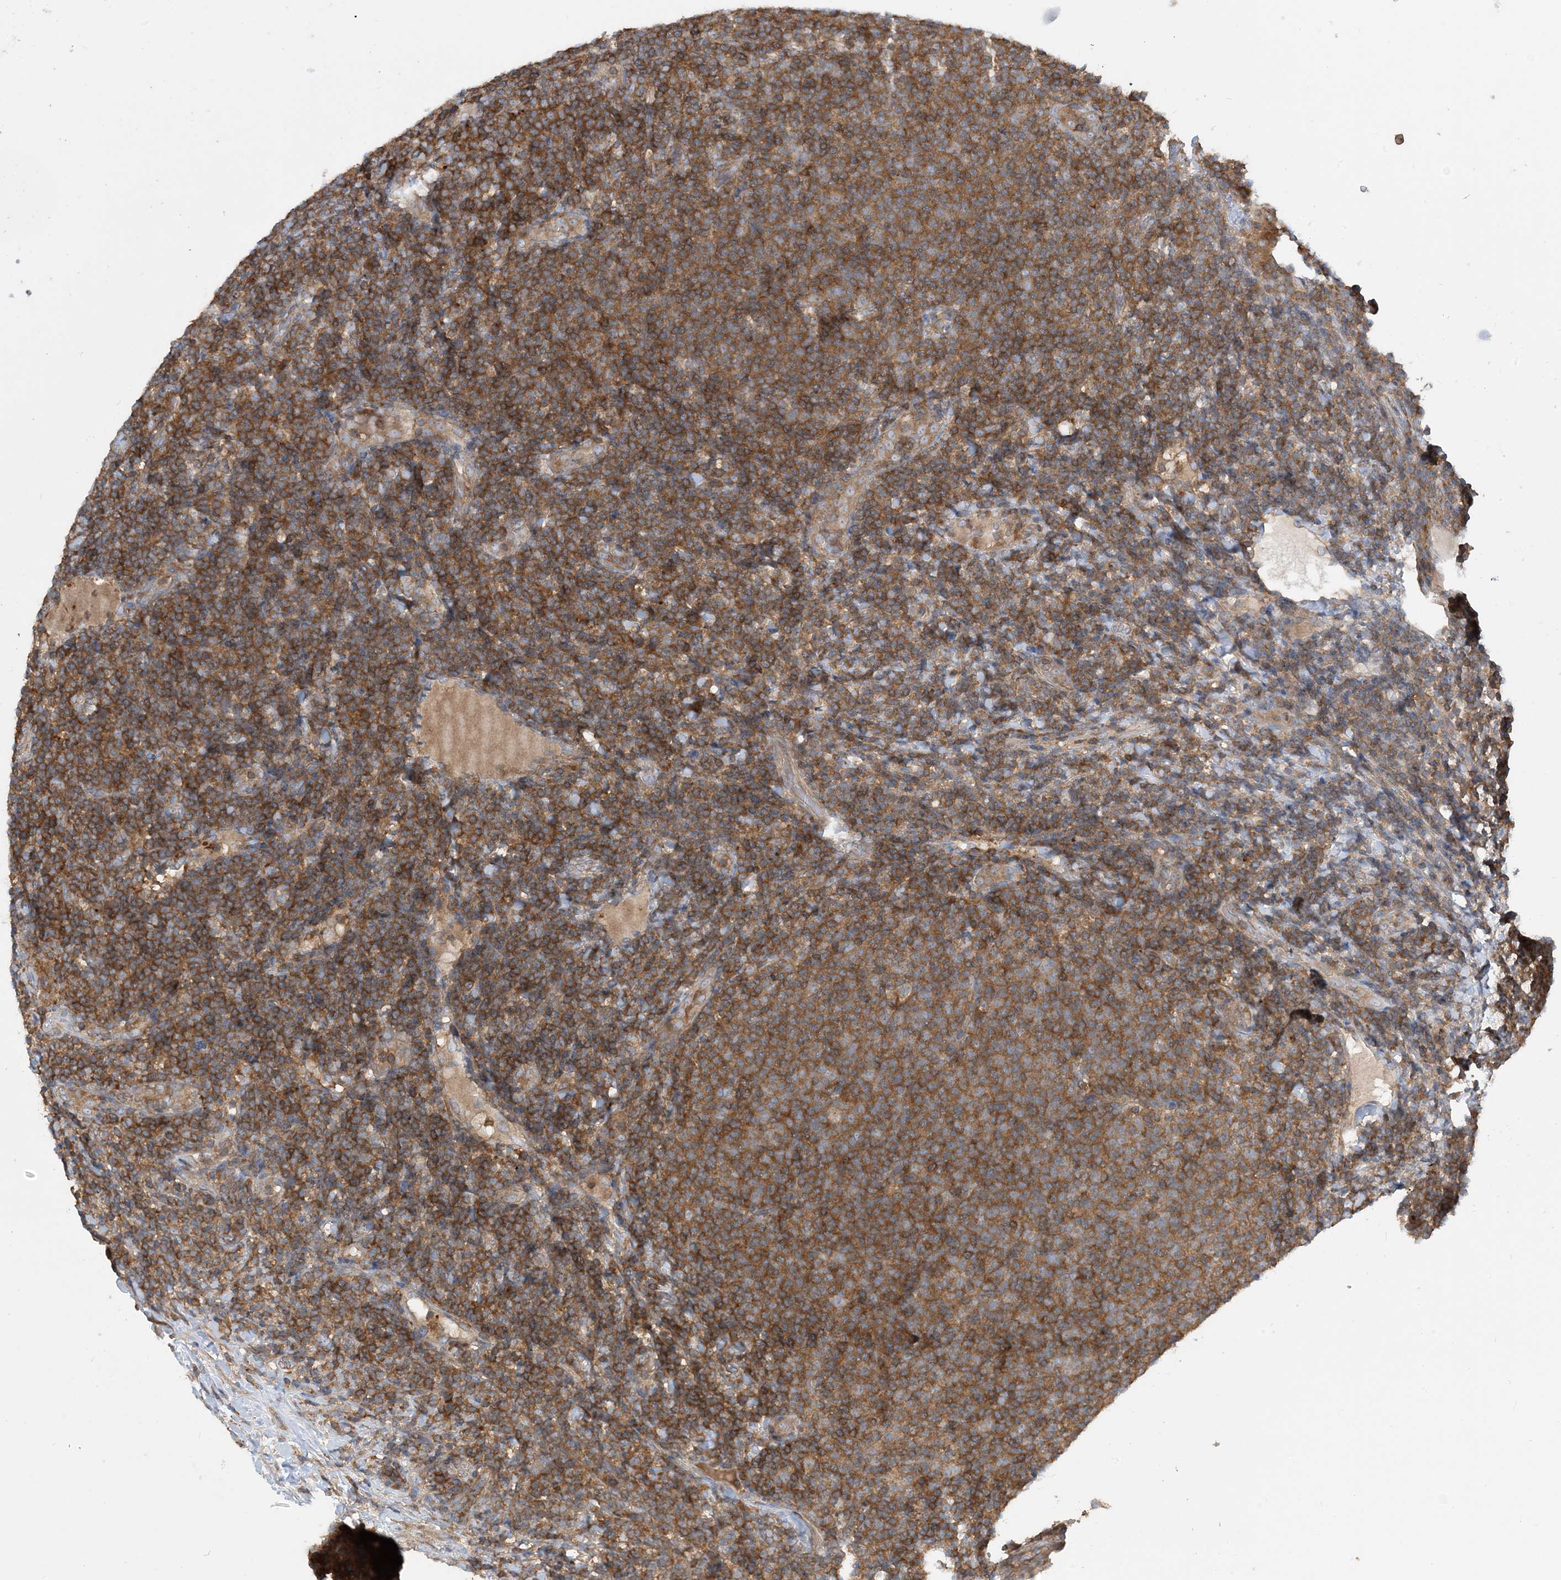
{"staining": {"intensity": "moderate", "quantity": ">75%", "location": "cytoplasmic/membranous"}, "tissue": "lymphoma", "cell_type": "Tumor cells", "image_type": "cancer", "snomed": [{"axis": "morphology", "description": "Malignant lymphoma, non-Hodgkin's type, Low grade"}, {"axis": "topography", "description": "Lymph node"}], "caption": "Brown immunohistochemical staining in human lymphoma reveals moderate cytoplasmic/membranous expression in about >75% of tumor cells.", "gene": "SFMBT2", "patient": {"sex": "male", "age": 66}}